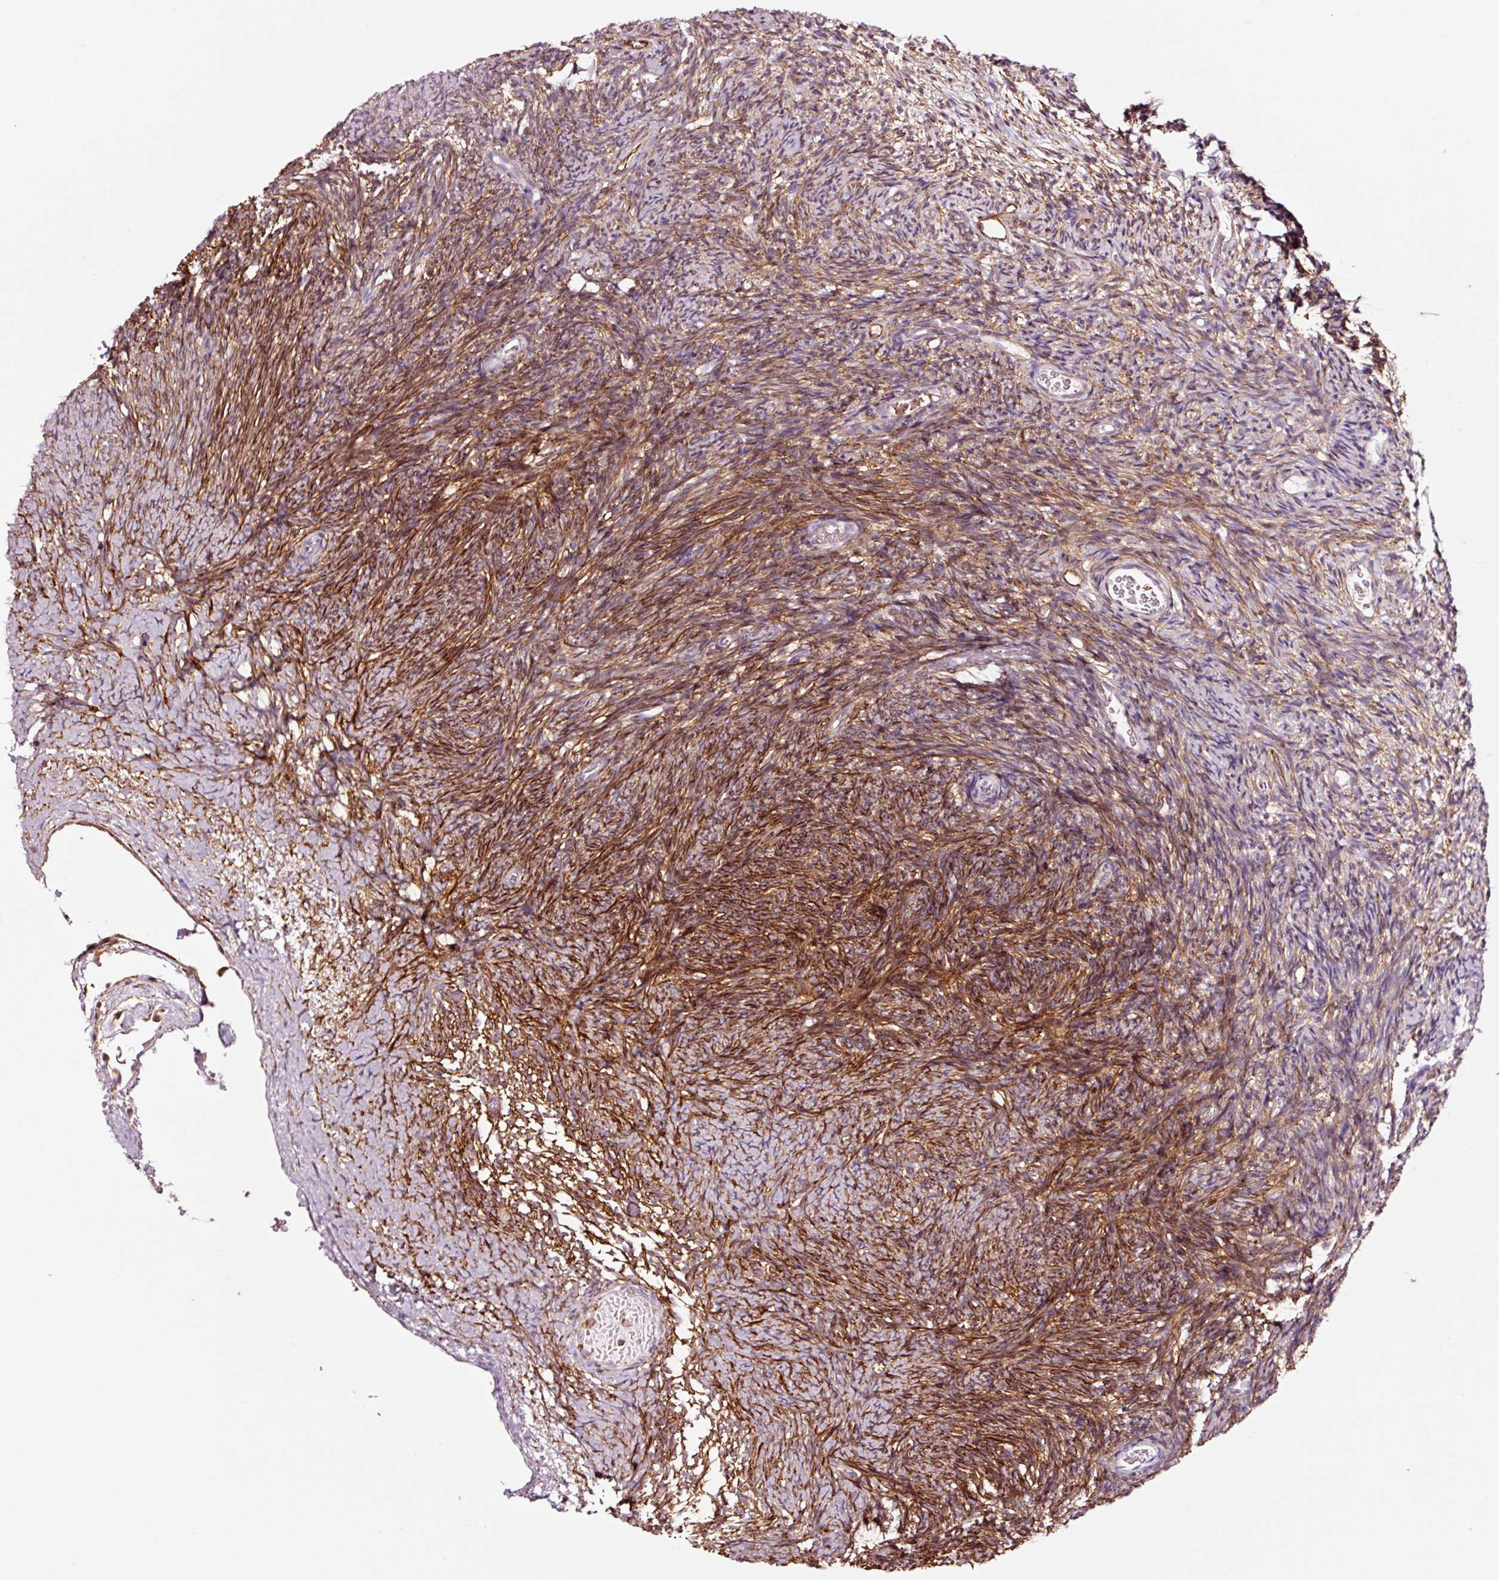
{"staining": {"intensity": "strong", "quantity": "25%-75%", "location": "cytoplasmic/membranous"}, "tissue": "ovary", "cell_type": "Ovarian stroma cells", "image_type": "normal", "snomed": [{"axis": "morphology", "description": "Normal tissue, NOS"}, {"axis": "topography", "description": "Ovary"}], "caption": "Ovarian stroma cells exhibit high levels of strong cytoplasmic/membranous positivity in about 25%-75% of cells in benign ovary.", "gene": "ADD3", "patient": {"sex": "female", "age": 39}}